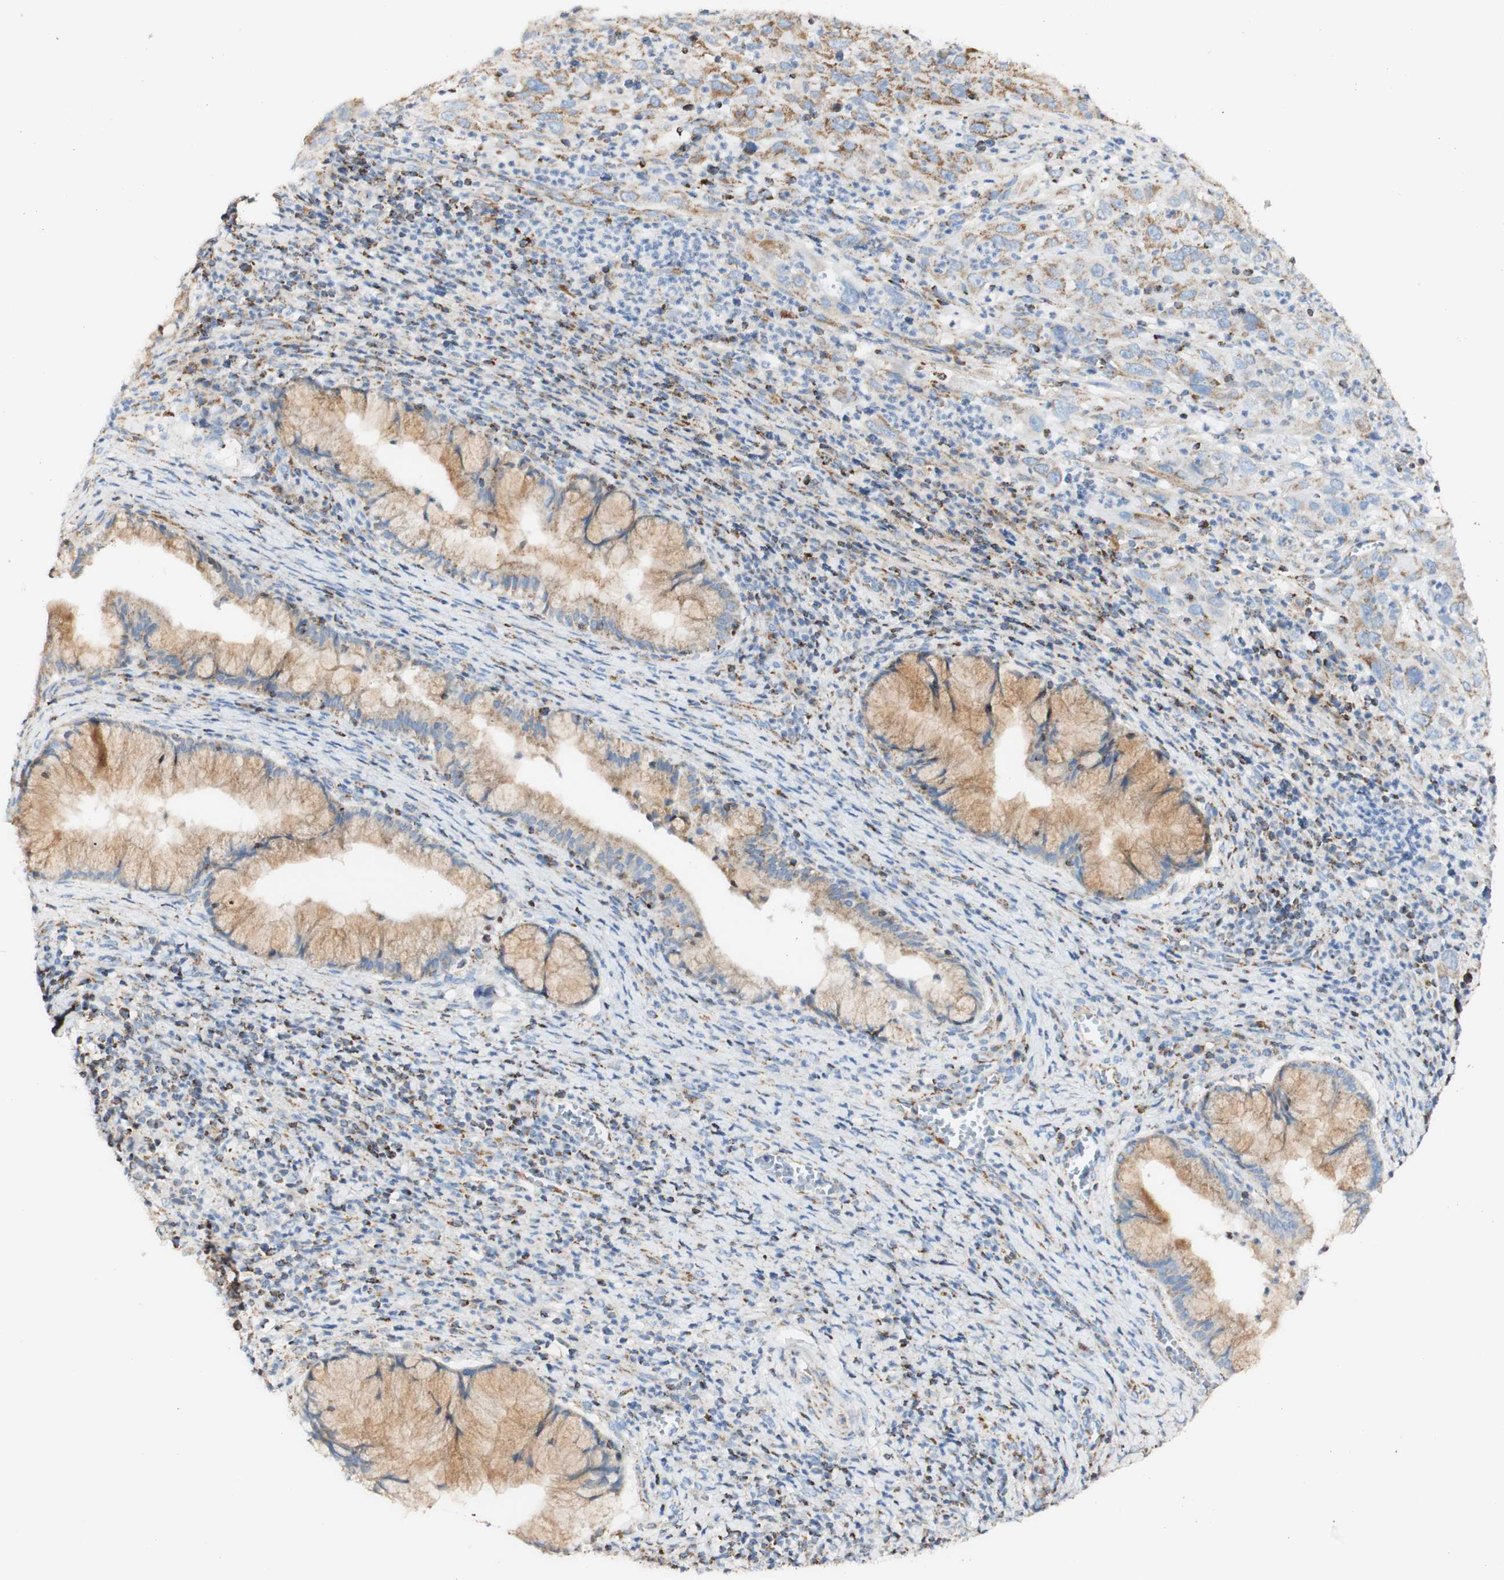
{"staining": {"intensity": "weak", "quantity": ">75%", "location": "cytoplasmic/membranous"}, "tissue": "cervical cancer", "cell_type": "Tumor cells", "image_type": "cancer", "snomed": [{"axis": "morphology", "description": "Squamous cell carcinoma, NOS"}, {"axis": "topography", "description": "Cervix"}], "caption": "An immunohistochemistry histopathology image of tumor tissue is shown. Protein staining in brown shows weak cytoplasmic/membranous positivity in cervical cancer within tumor cells.", "gene": "OXCT1", "patient": {"sex": "female", "age": 32}}